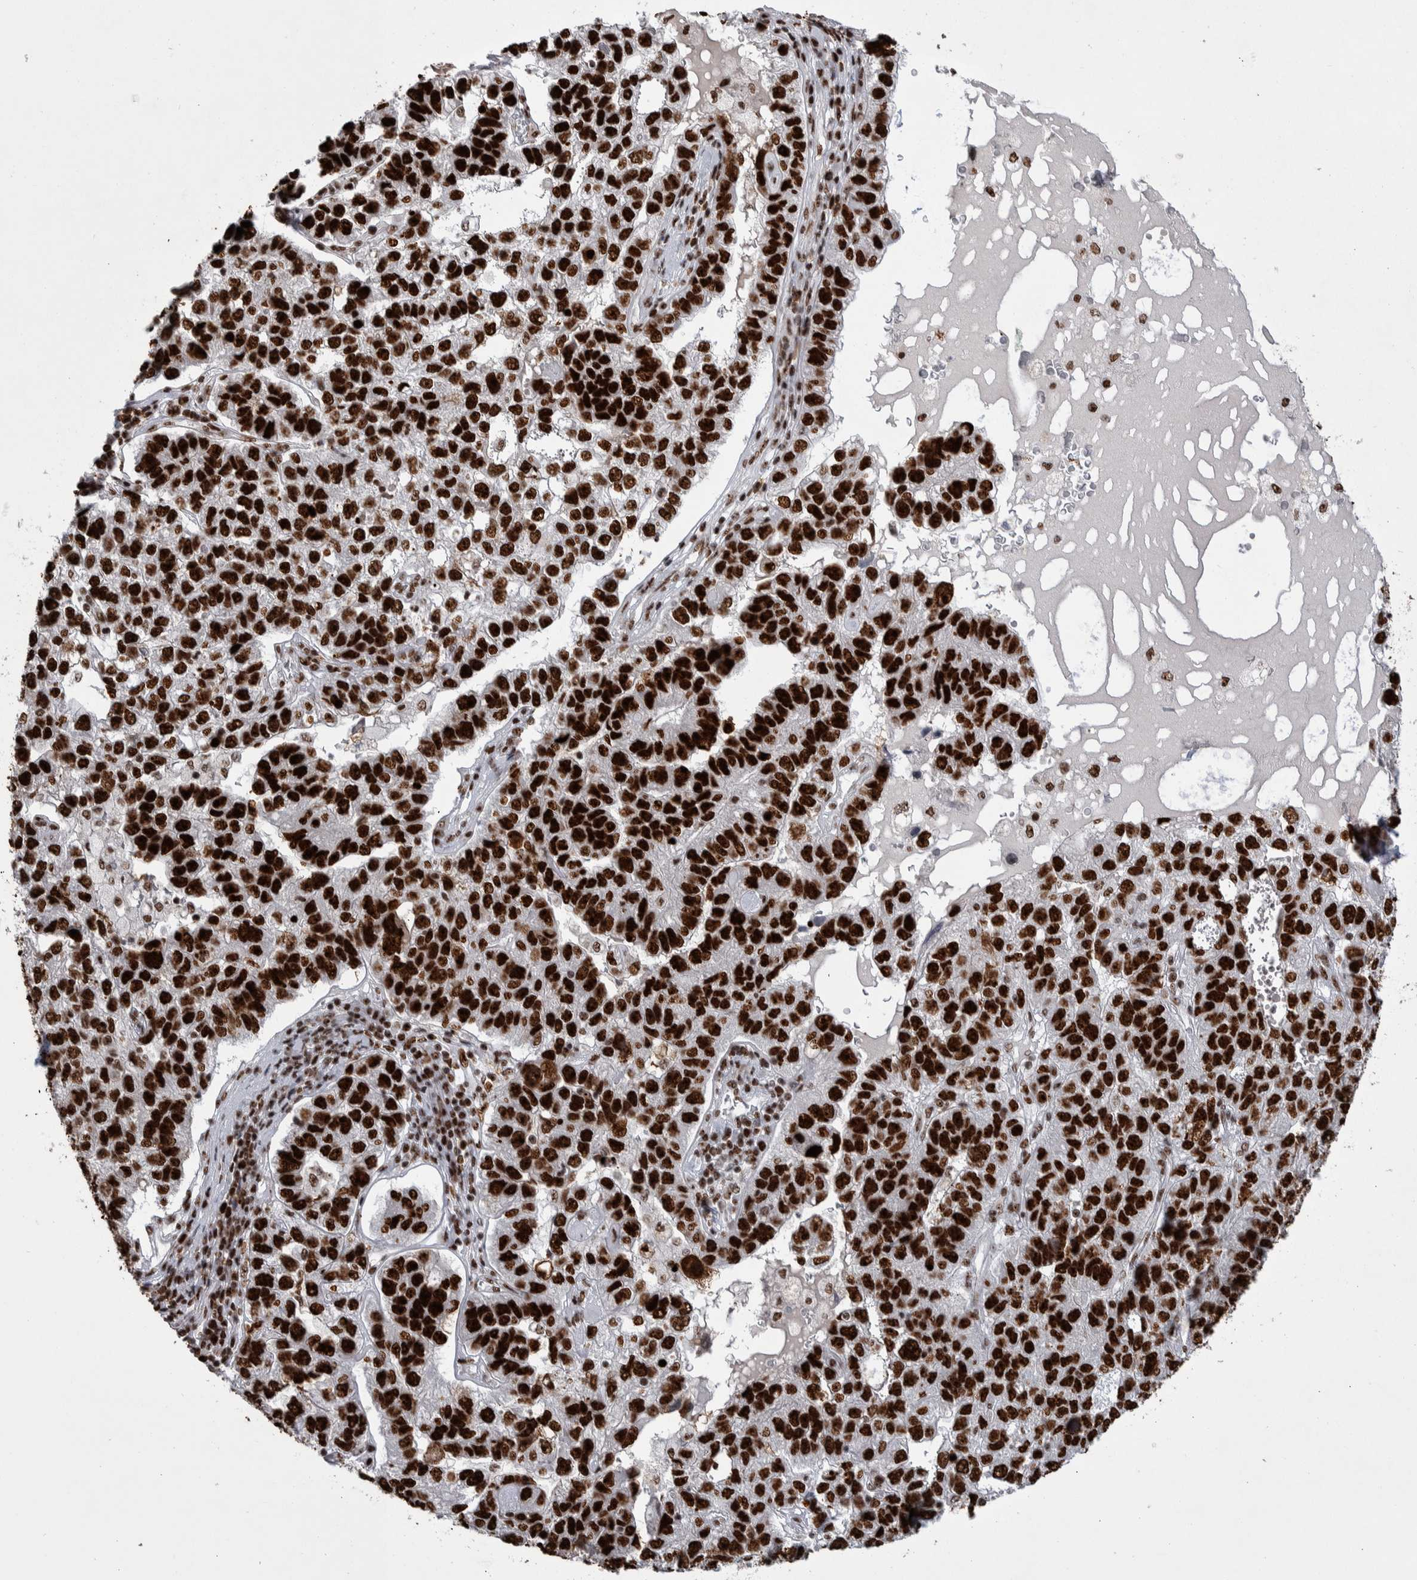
{"staining": {"intensity": "strong", "quantity": ">75%", "location": "cytoplasmic/membranous,nuclear"}, "tissue": "pancreatic cancer", "cell_type": "Tumor cells", "image_type": "cancer", "snomed": [{"axis": "morphology", "description": "Adenocarcinoma, NOS"}, {"axis": "topography", "description": "Pancreas"}], "caption": "This is a micrograph of immunohistochemistry staining of pancreatic adenocarcinoma, which shows strong staining in the cytoplasmic/membranous and nuclear of tumor cells.", "gene": "NCL", "patient": {"sex": "female", "age": 61}}